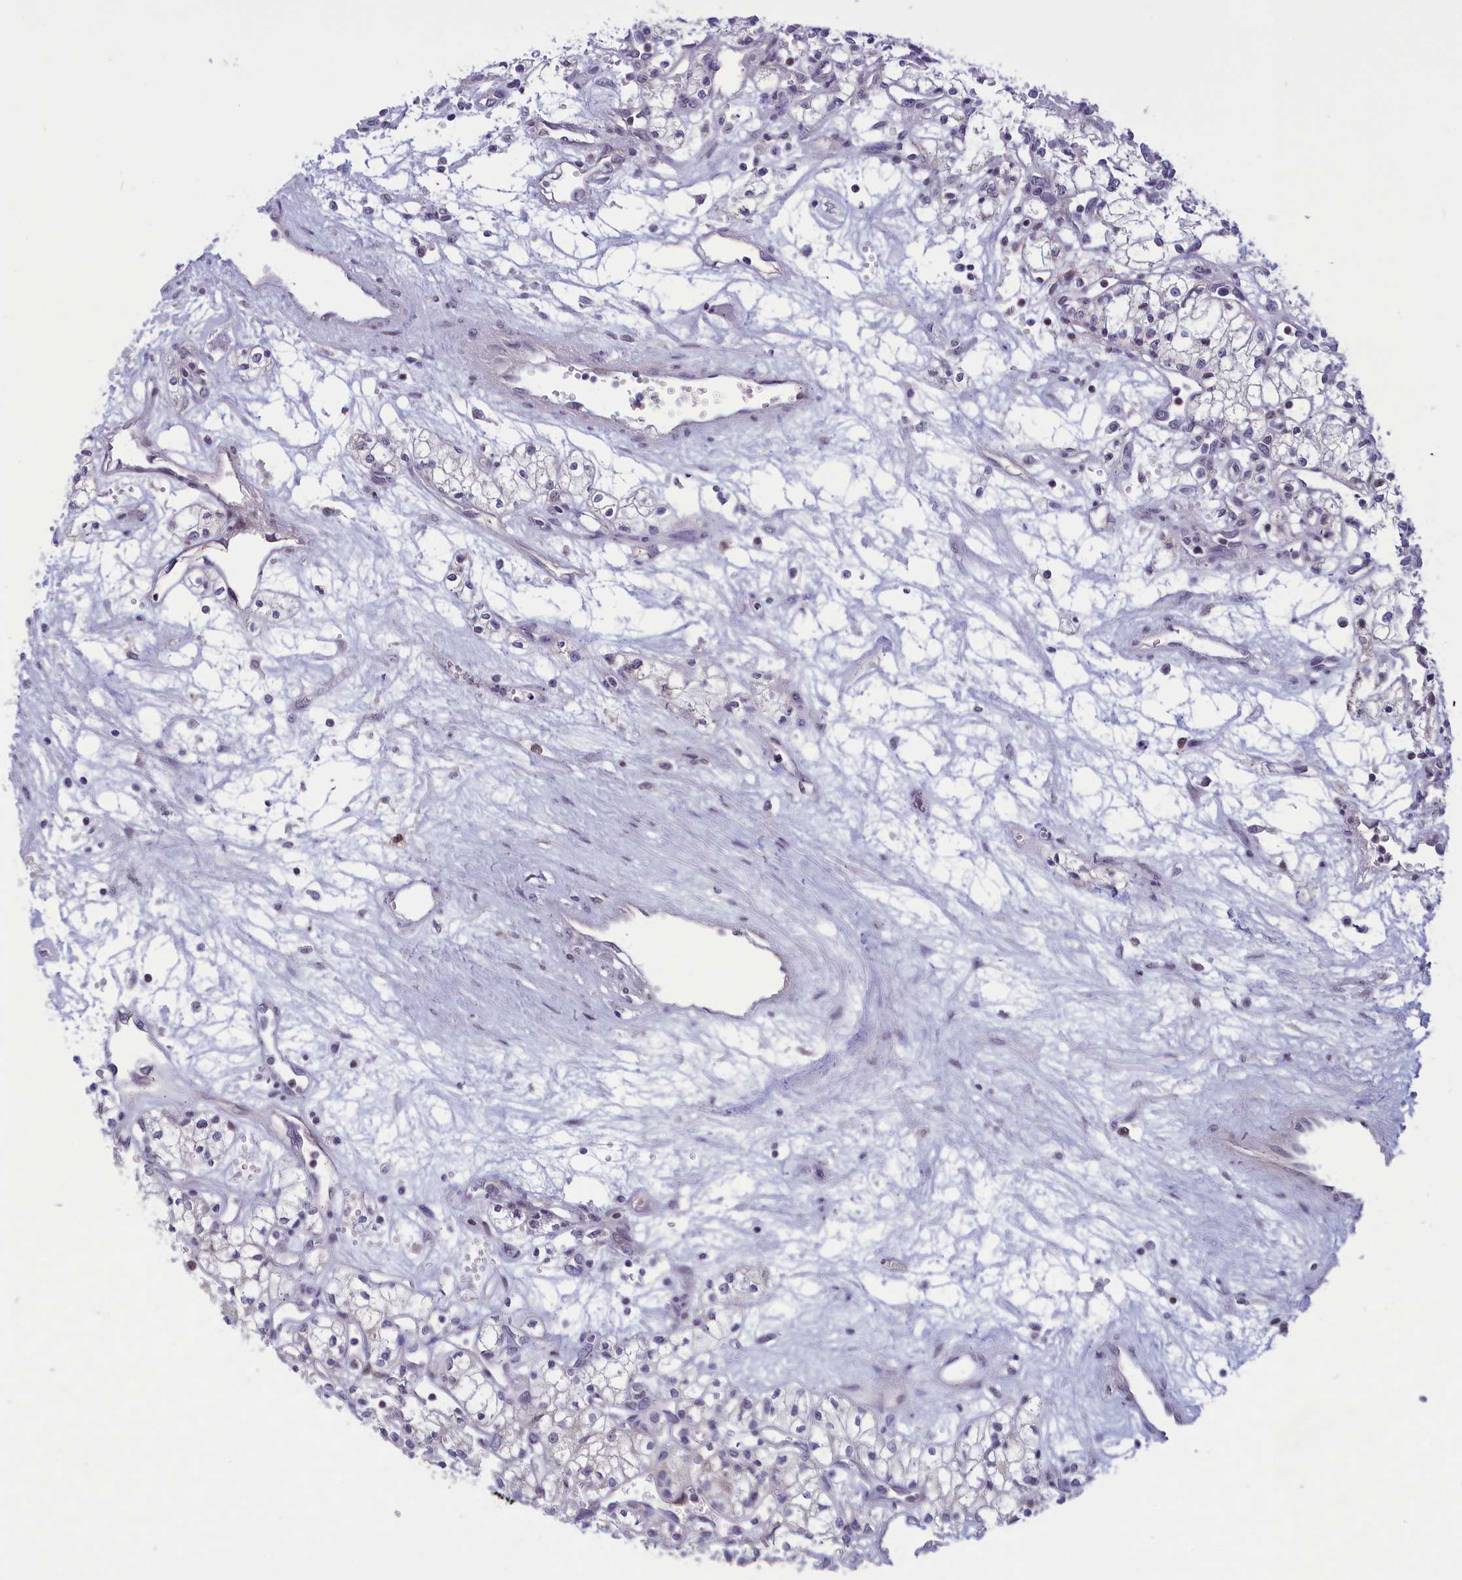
{"staining": {"intensity": "negative", "quantity": "none", "location": "none"}, "tissue": "renal cancer", "cell_type": "Tumor cells", "image_type": "cancer", "snomed": [{"axis": "morphology", "description": "Adenocarcinoma, NOS"}, {"axis": "topography", "description": "Kidney"}], "caption": "Tumor cells are negative for brown protein staining in renal cancer.", "gene": "CORO2A", "patient": {"sex": "male", "age": 59}}